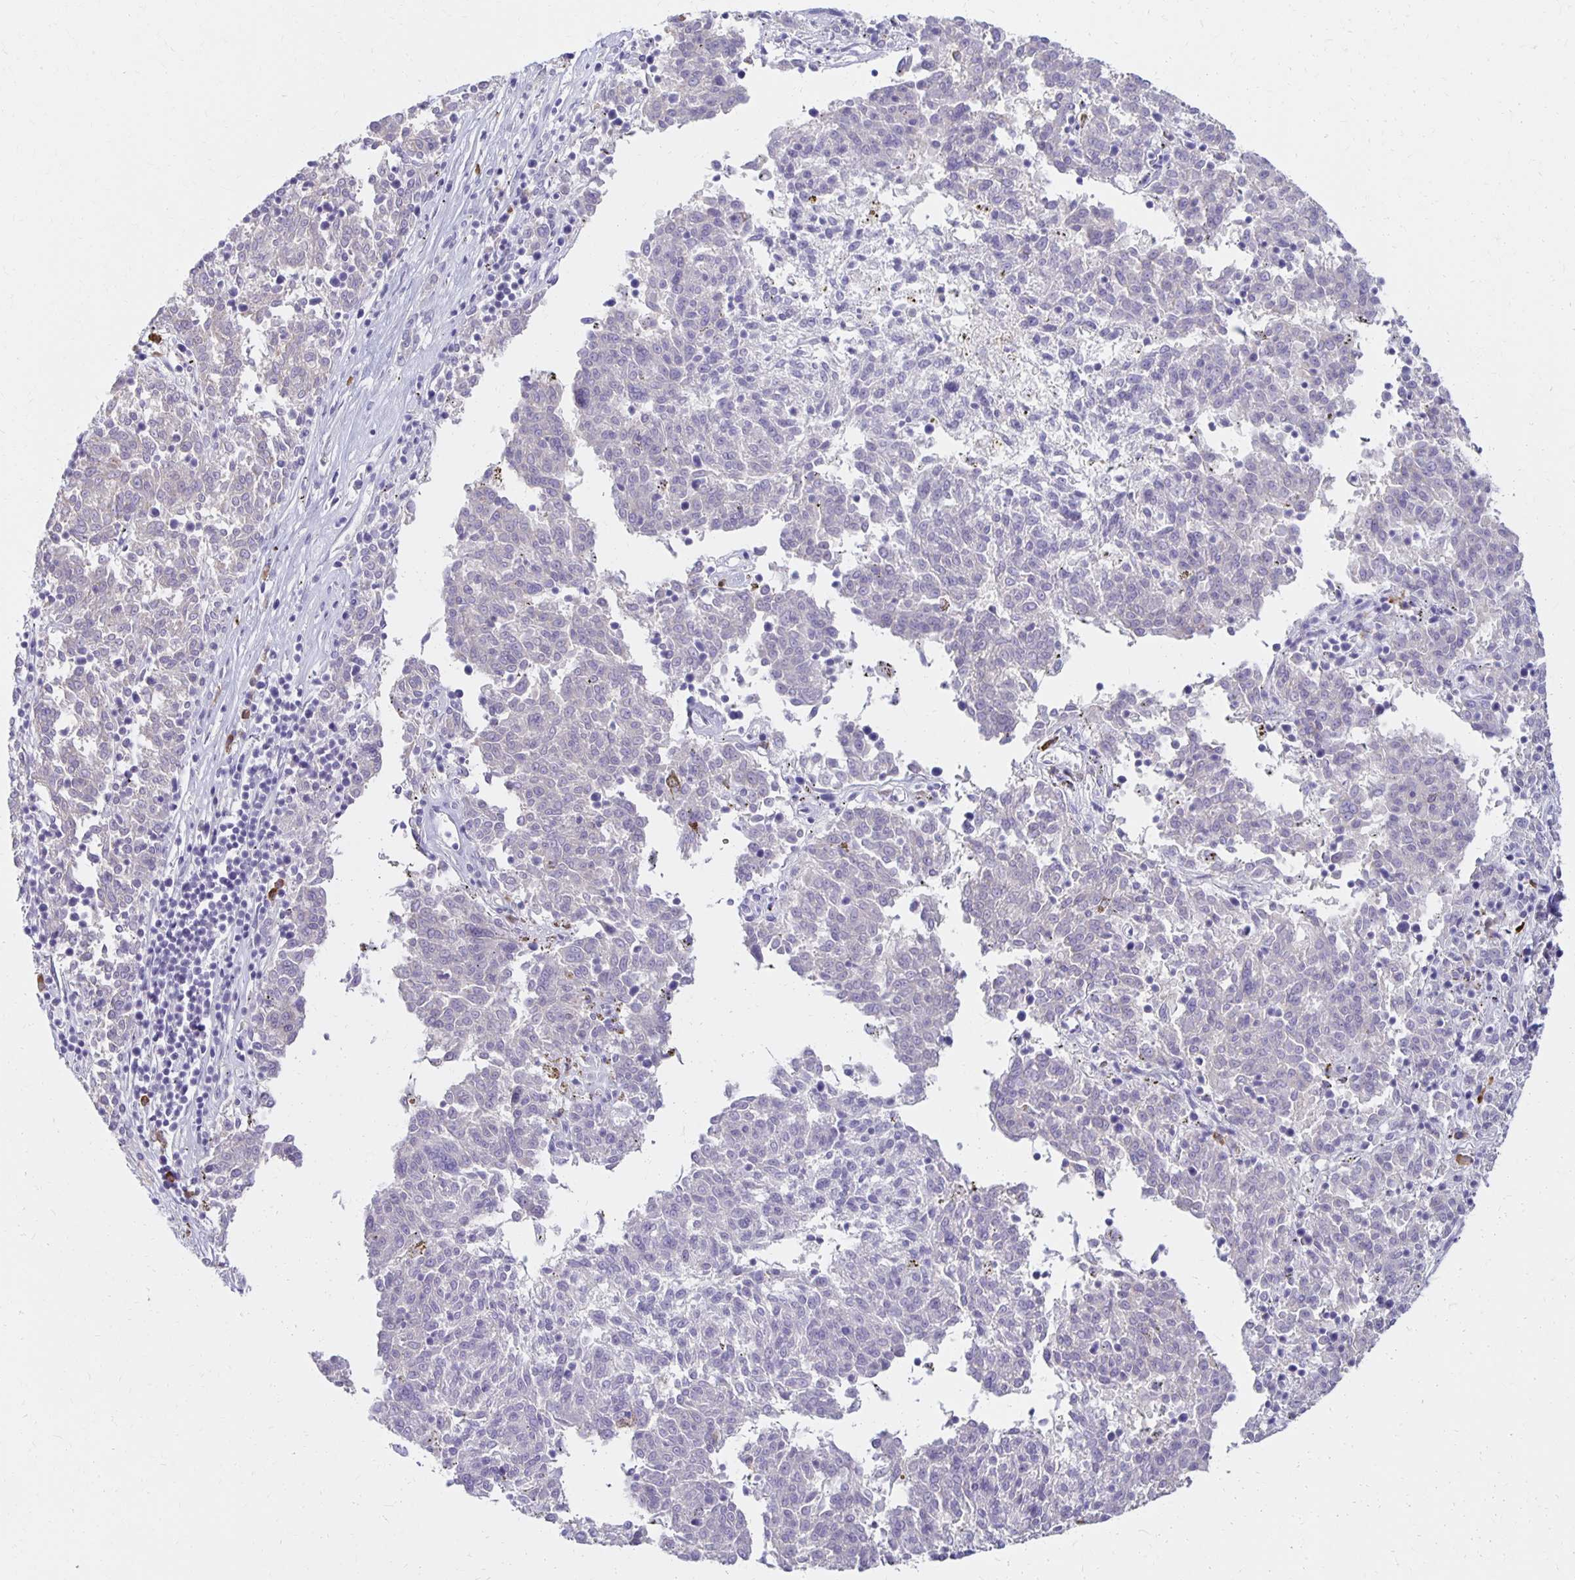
{"staining": {"intensity": "negative", "quantity": "none", "location": "none"}, "tissue": "melanoma", "cell_type": "Tumor cells", "image_type": "cancer", "snomed": [{"axis": "morphology", "description": "Malignant melanoma, NOS"}, {"axis": "topography", "description": "Skin"}], "caption": "This photomicrograph is of melanoma stained with IHC to label a protein in brown with the nuclei are counter-stained blue. There is no expression in tumor cells. (DAB (3,3'-diaminobenzidine) immunohistochemistry, high magnification).", "gene": "FNTB", "patient": {"sex": "female", "age": 72}}